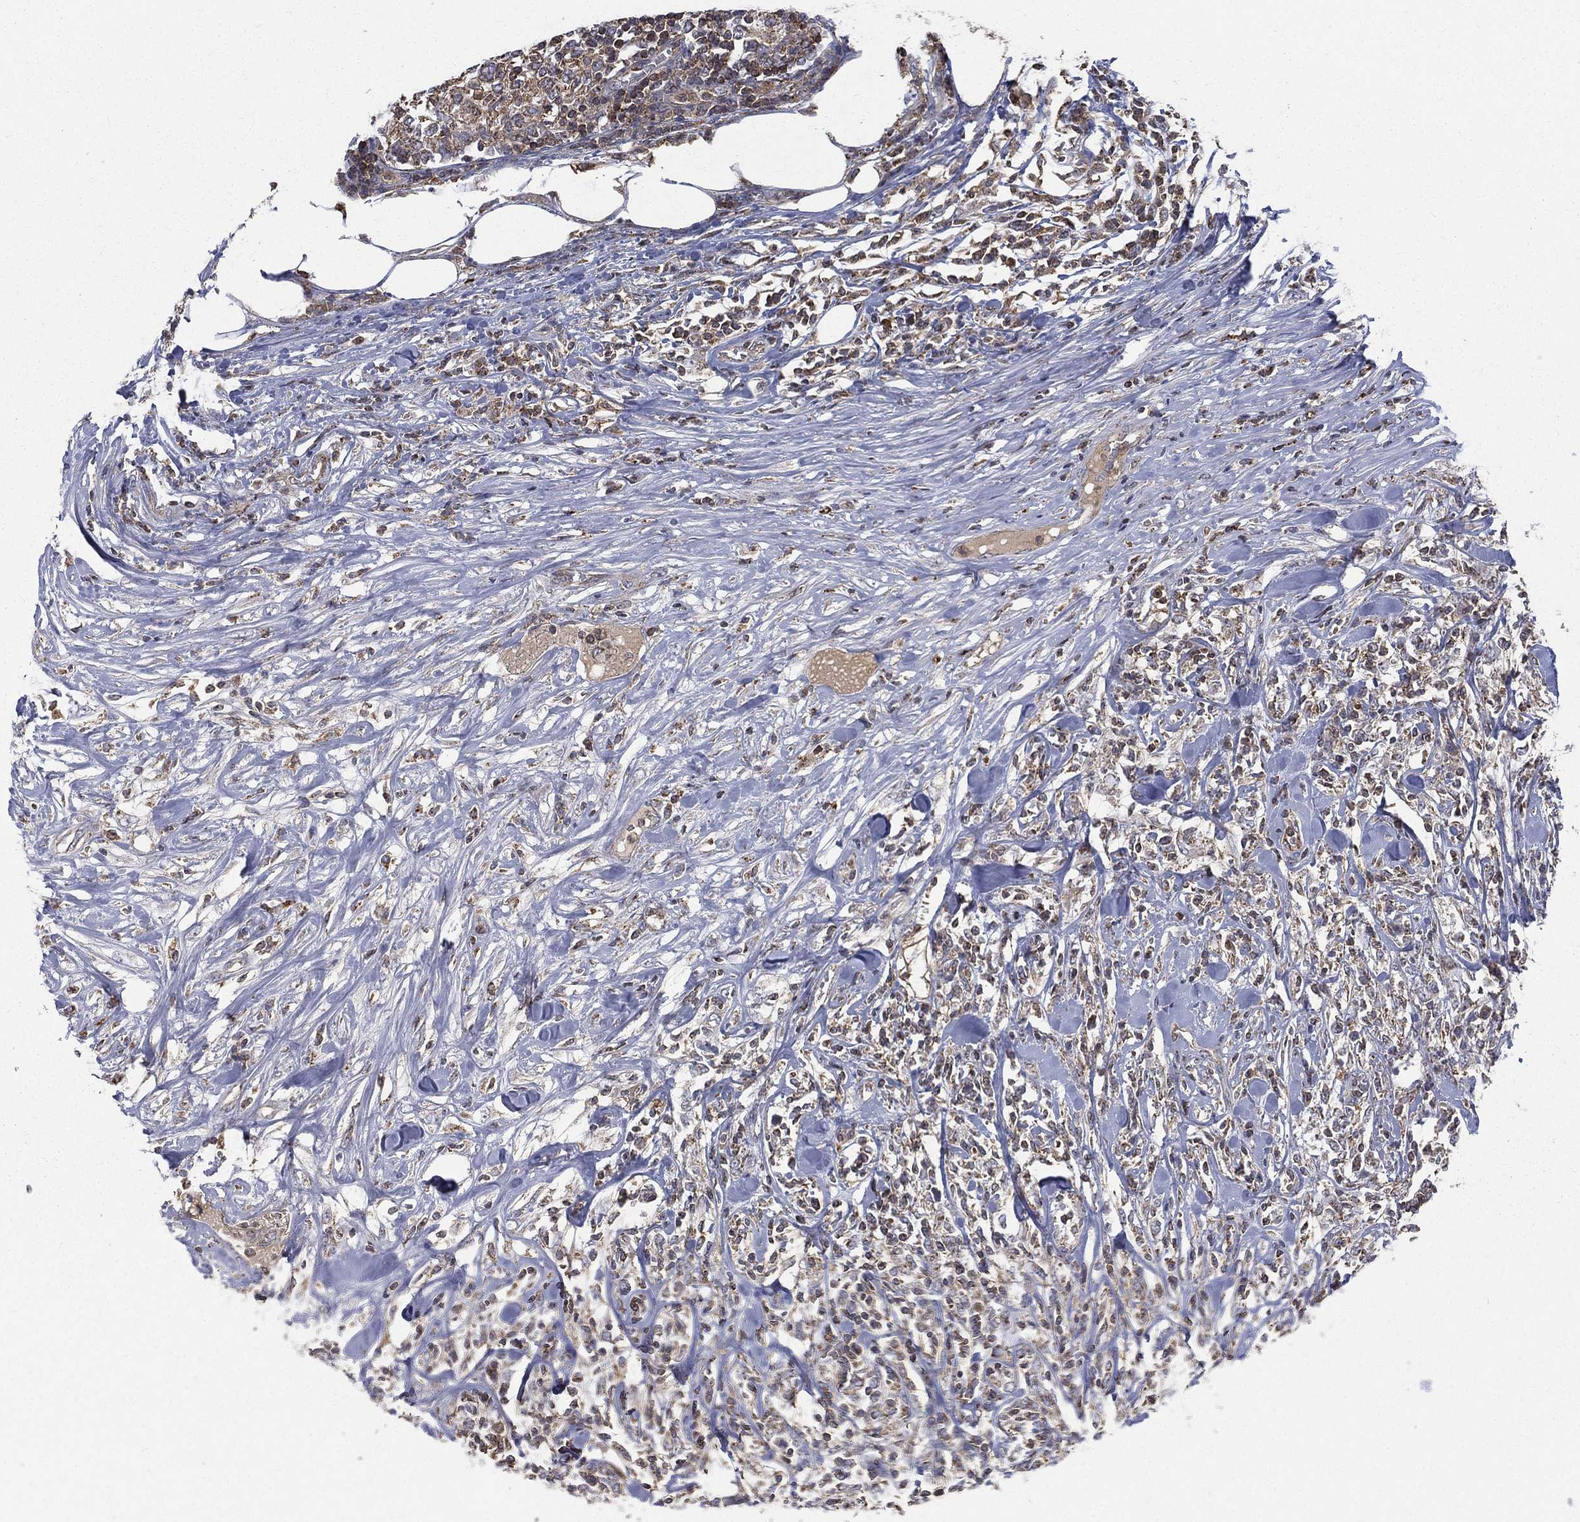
{"staining": {"intensity": "strong", "quantity": "<25%", "location": "cytoplasmic/membranous"}, "tissue": "lymphoma", "cell_type": "Tumor cells", "image_type": "cancer", "snomed": [{"axis": "morphology", "description": "Malignant lymphoma, non-Hodgkin's type, High grade"}, {"axis": "topography", "description": "Lymph node"}], "caption": "Immunohistochemistry (DAB (3,3'-diaminobenzidine)) staining of malignant lymphoma, non-Hodgkin's type (high-grade) reveals strong cytoplasmic/membranous protein positivity in about <25% of tumor cells.", "gene": "RIN3", "patient": {"sex": "female", "age": 84}}